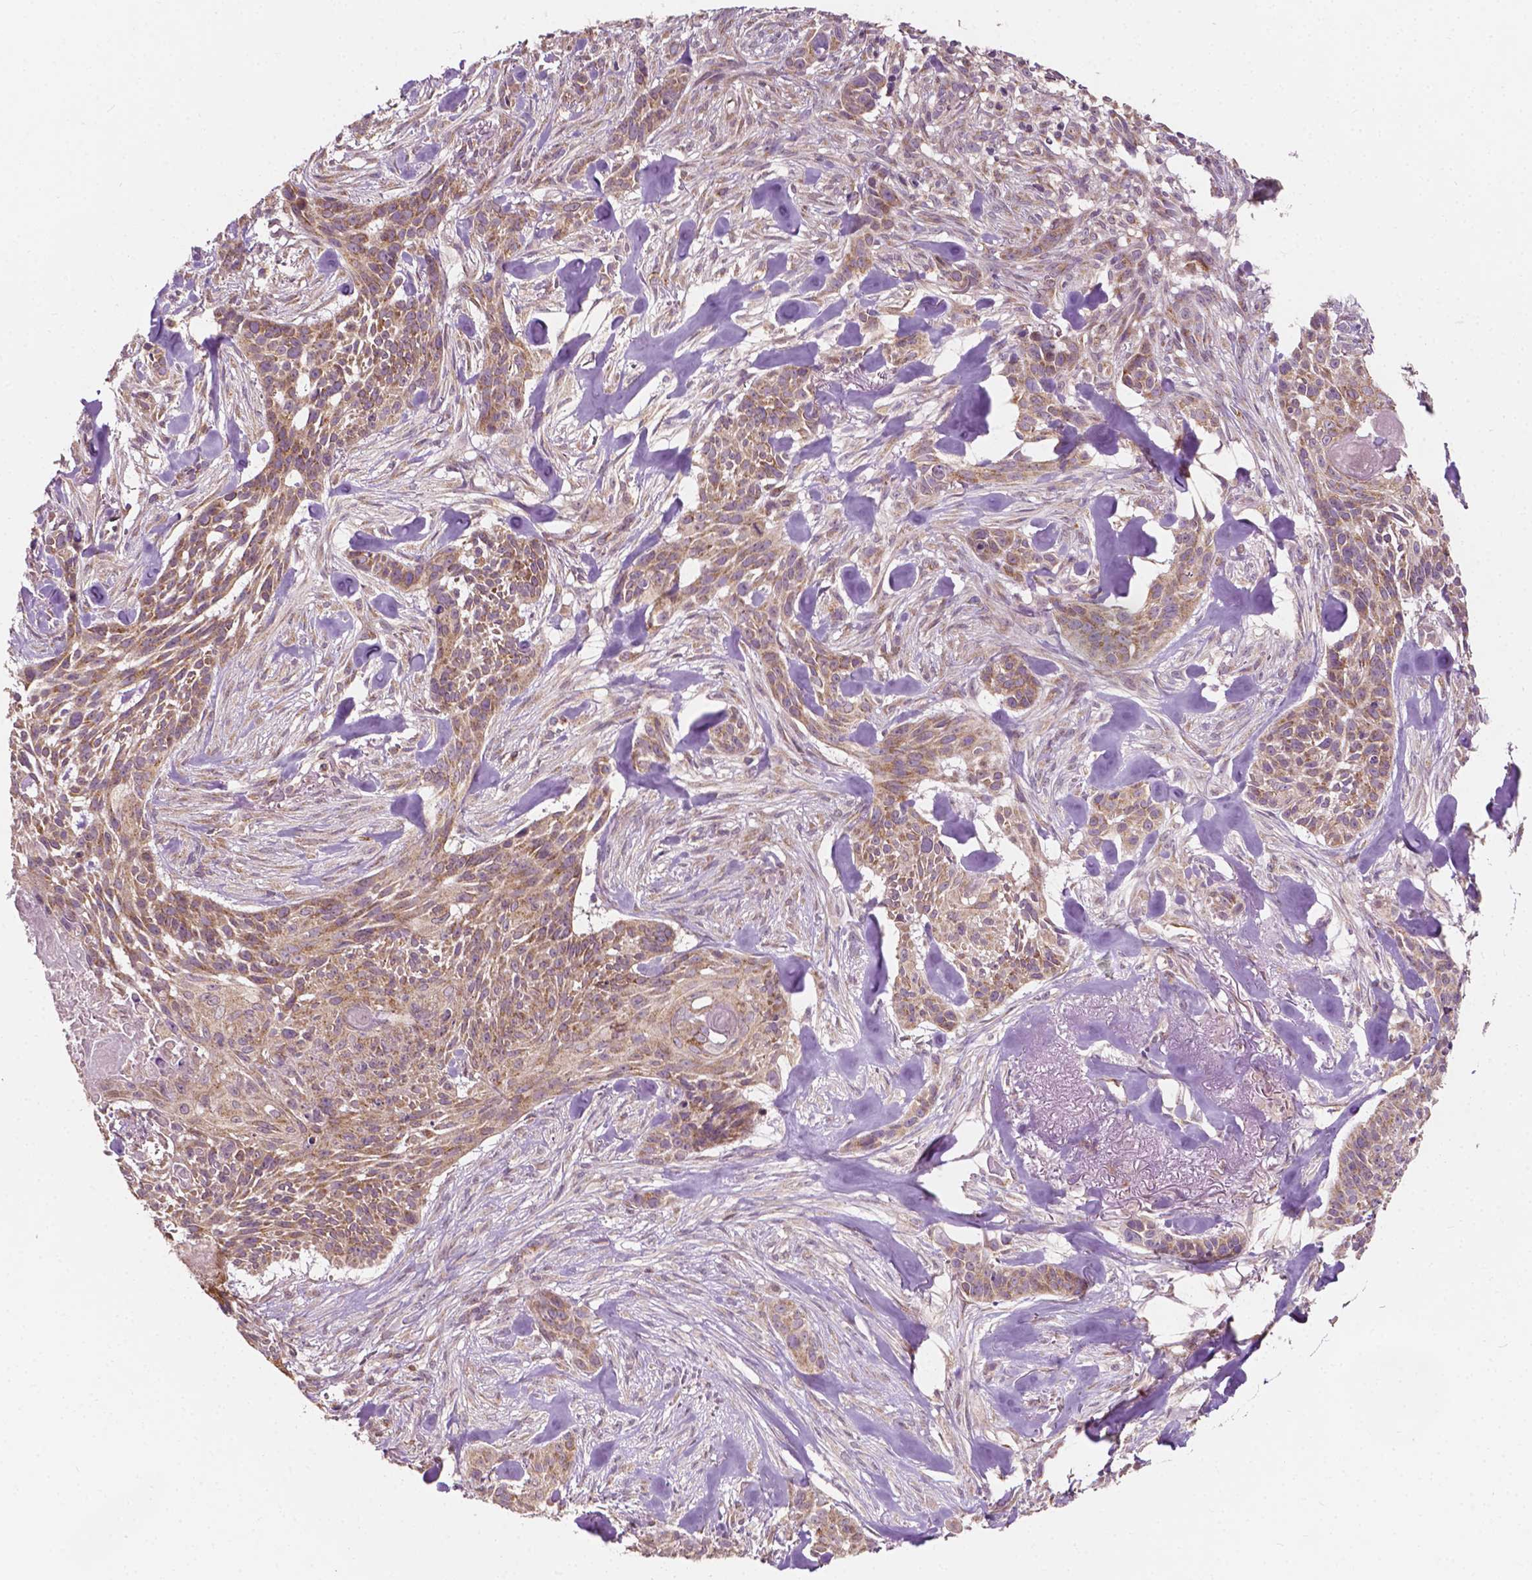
{"staining": {"intensity": "moderate", "quantity": ">75%", "location": "cytoplasmic/membranous"}, "tissue": "skin cancer", "cell_type": "Tumor cells", "image_type": "cancer", "snomed": [{"axis": "morphology", "description": "Basal cell carcinoma"}, {"axis": "topography", "description": "Skin"}], "caption": "The photomicrograph shows staining of skin cancer (basal cell carcinoma), revealing moderate cytoplasmic/membranous protein expression (brown color) within tumor cells.", "gene": "EBAG9", "patient": {"sex": "male", "age": 87}}